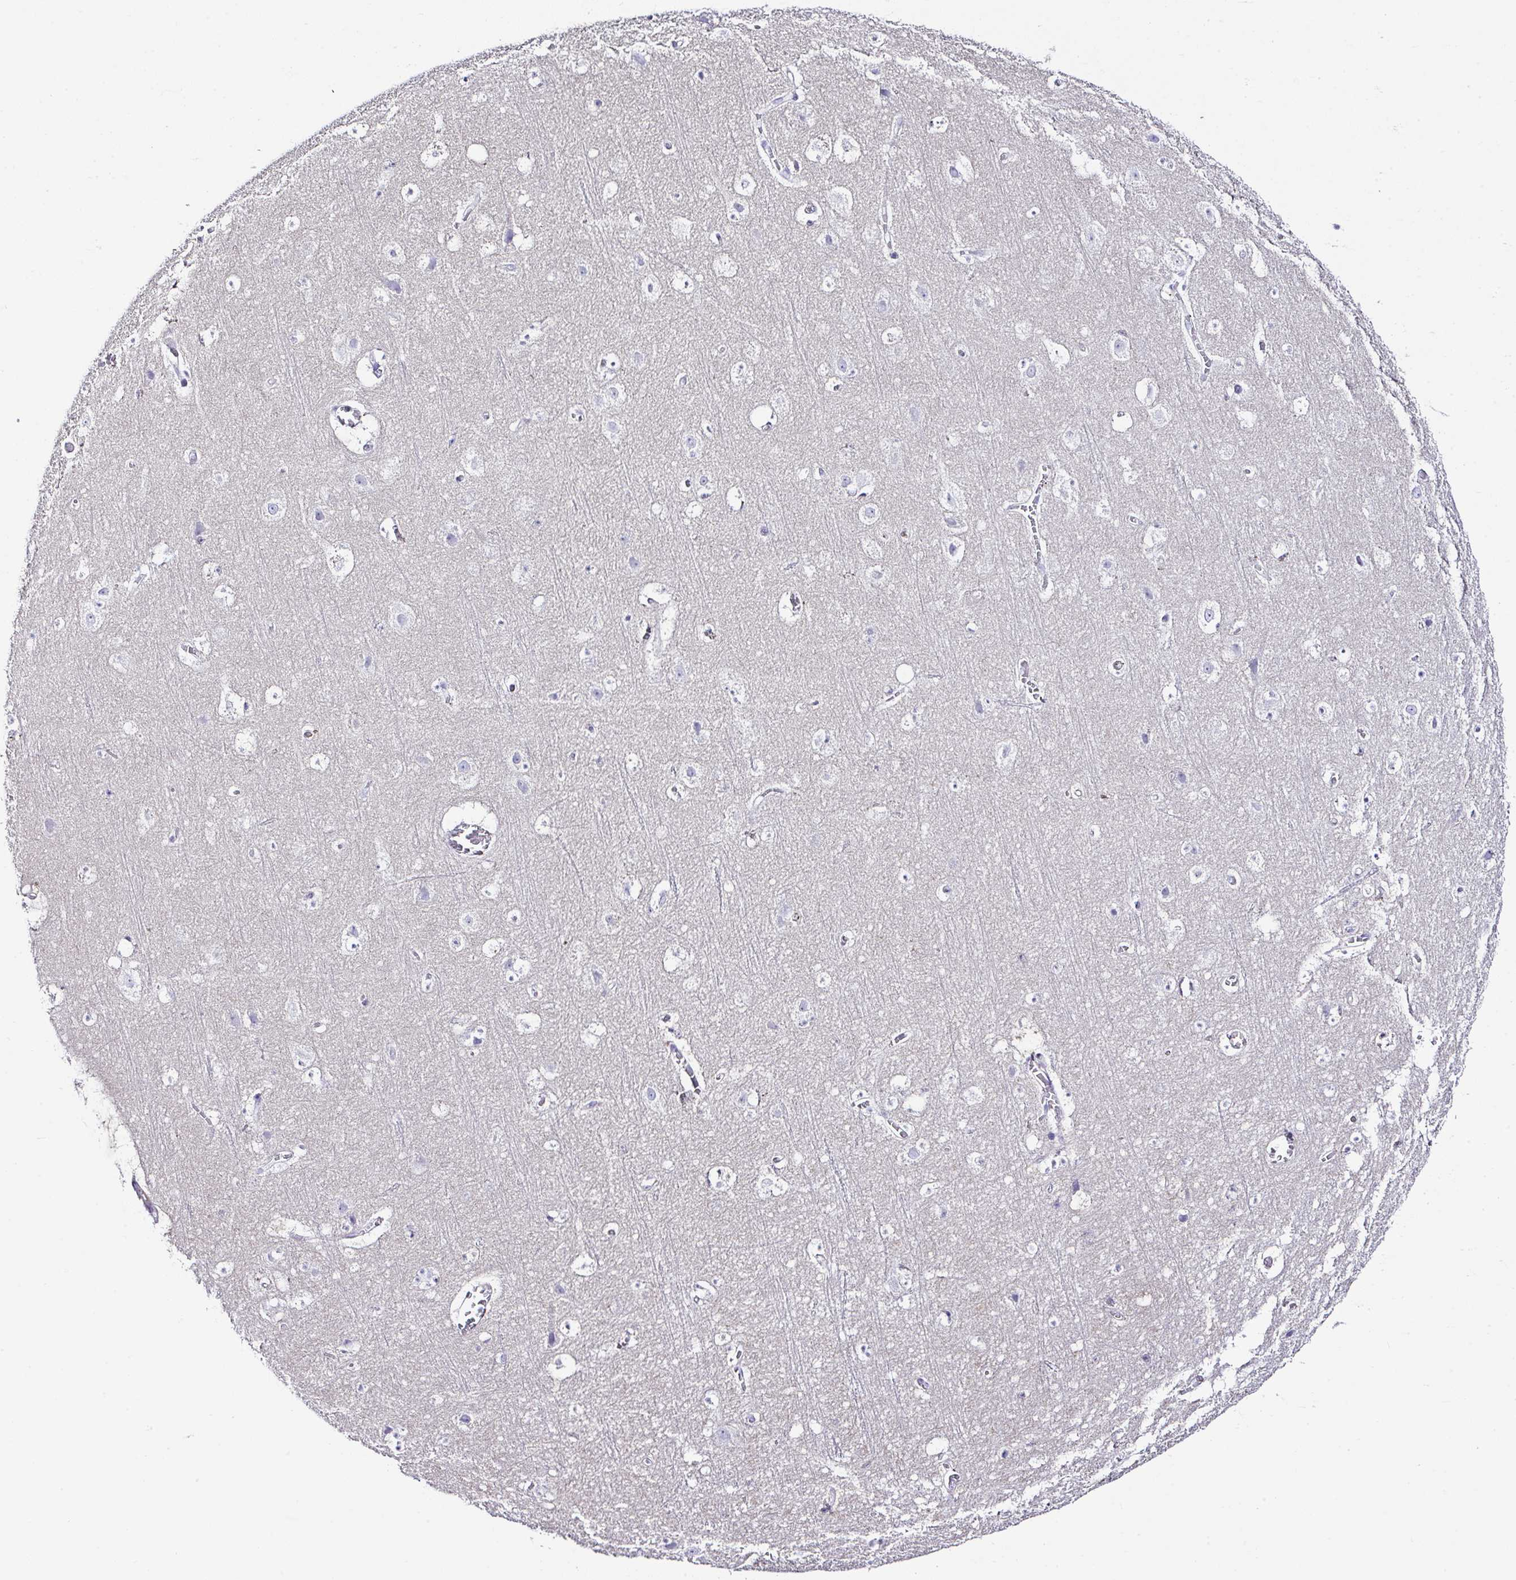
{"staining": {"intensity": "negative", "quantity": "none", "location": "none"}, "tissue": "cerebral cortex", "cell_type": "Endothelial cells", "image_type": "normal", "snomed": [{"axis": "morphology", "description": "Normal tissue, NOS"}, {"axis": "topography", "description": "Cerebral cortex"}], "caption": "High power microscopy histopathology image of an immunohistochemistry (IHC) micrograph of benign cerebral cortex, revealing no significant staining in endothelial cells.", "gene": "OR4P4", "patient": {"sex": "female", "age": 42}}